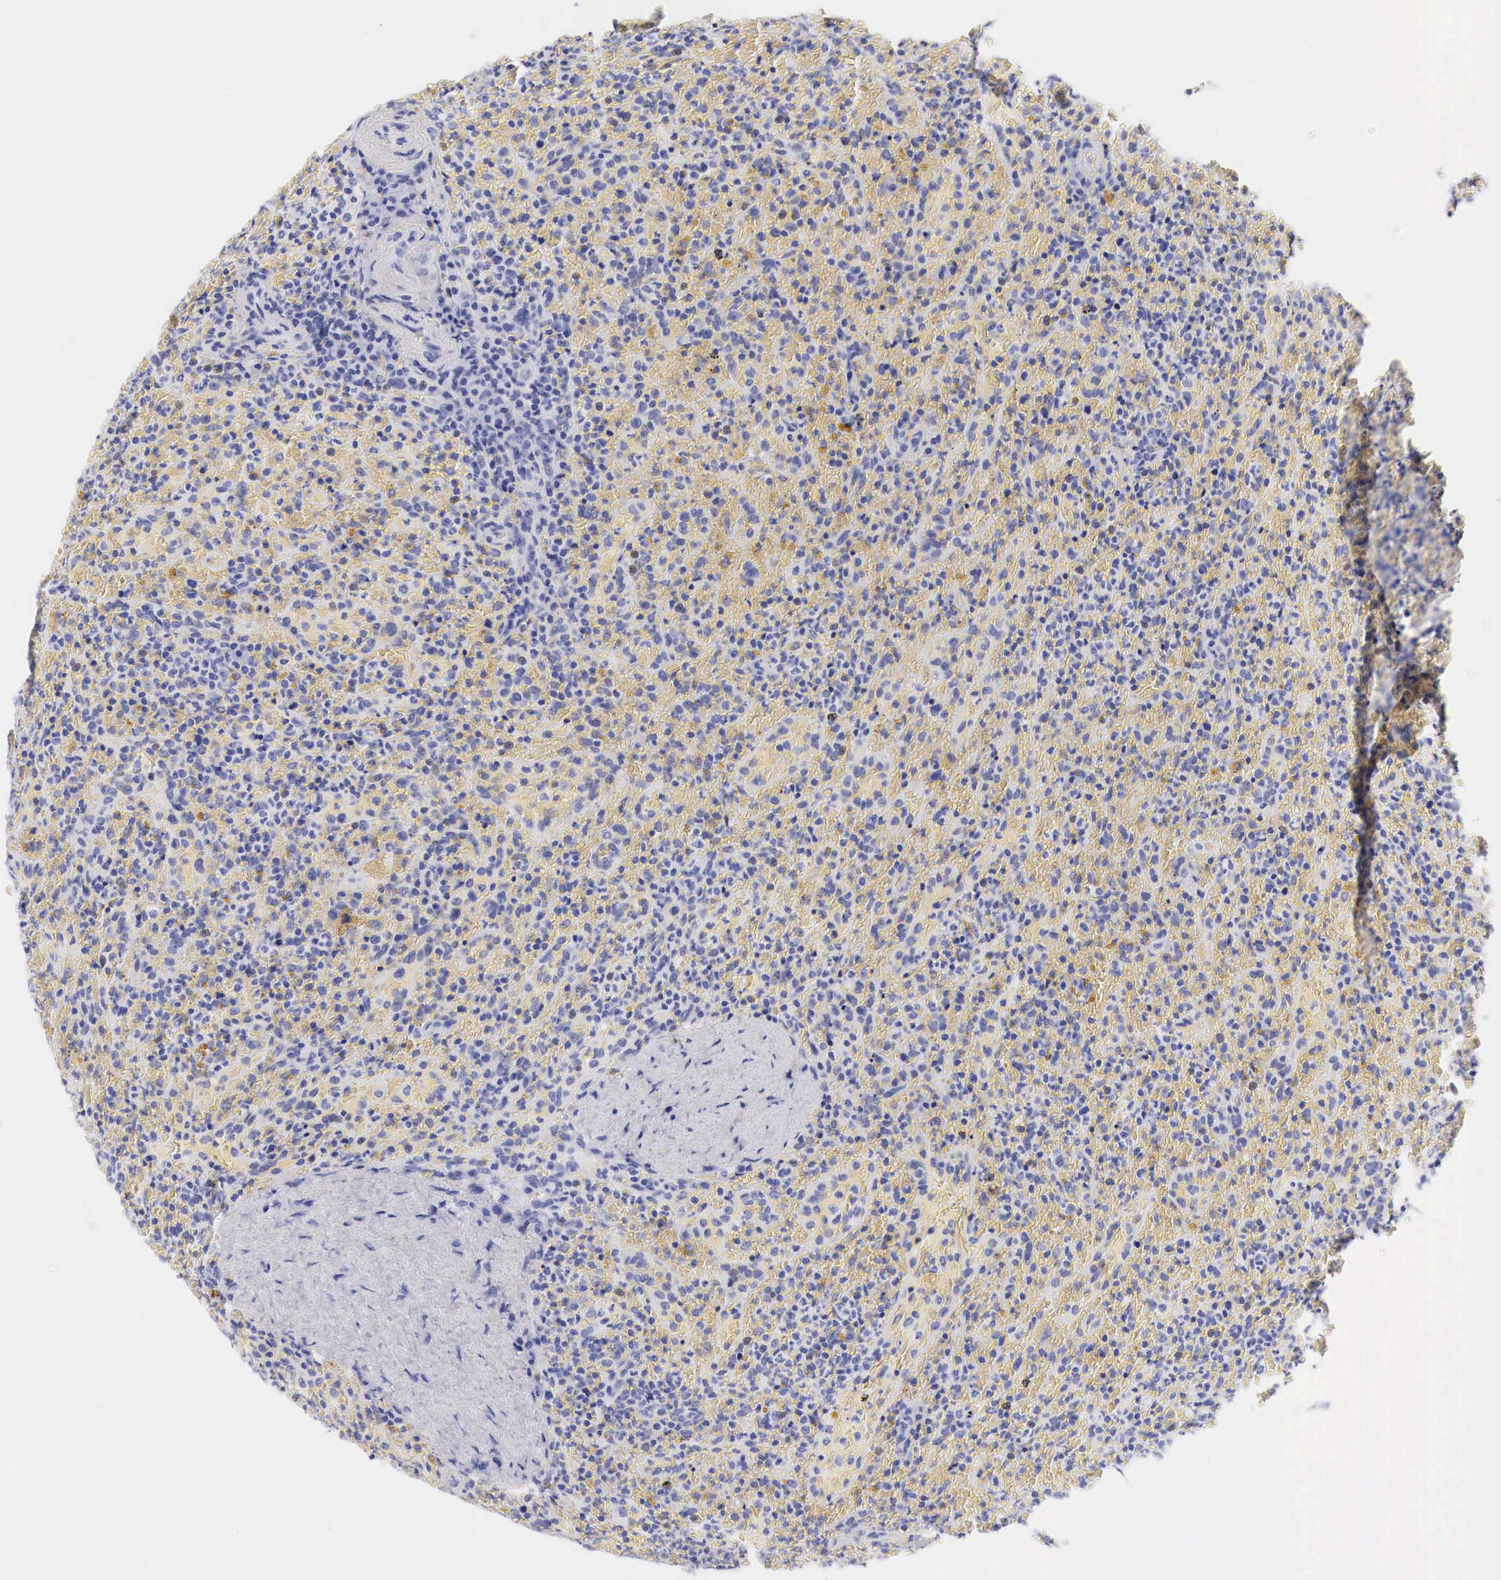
{"staining": {"intensity": "negative", "quantity": "none", "location": "none"}, "tissue": "lymphoma", "cell_type": "Tumor cells", "image_type": "cancer", "snomed": [{"axis": "morphology", "description": "Malignant lymphoma, non-Hodgkin's type, High grade"}, {"axis": "topography", "description": "Spleen"}, {"axis": "topography", "description": "Lymph node"}], "caption": "This is an immunohistochemistry (IHC) photomicrograph of human lymphoma. There is no positivity in tumor cells.", "gene": "TYR", "patient": {"sex": "female", "age": 70}}